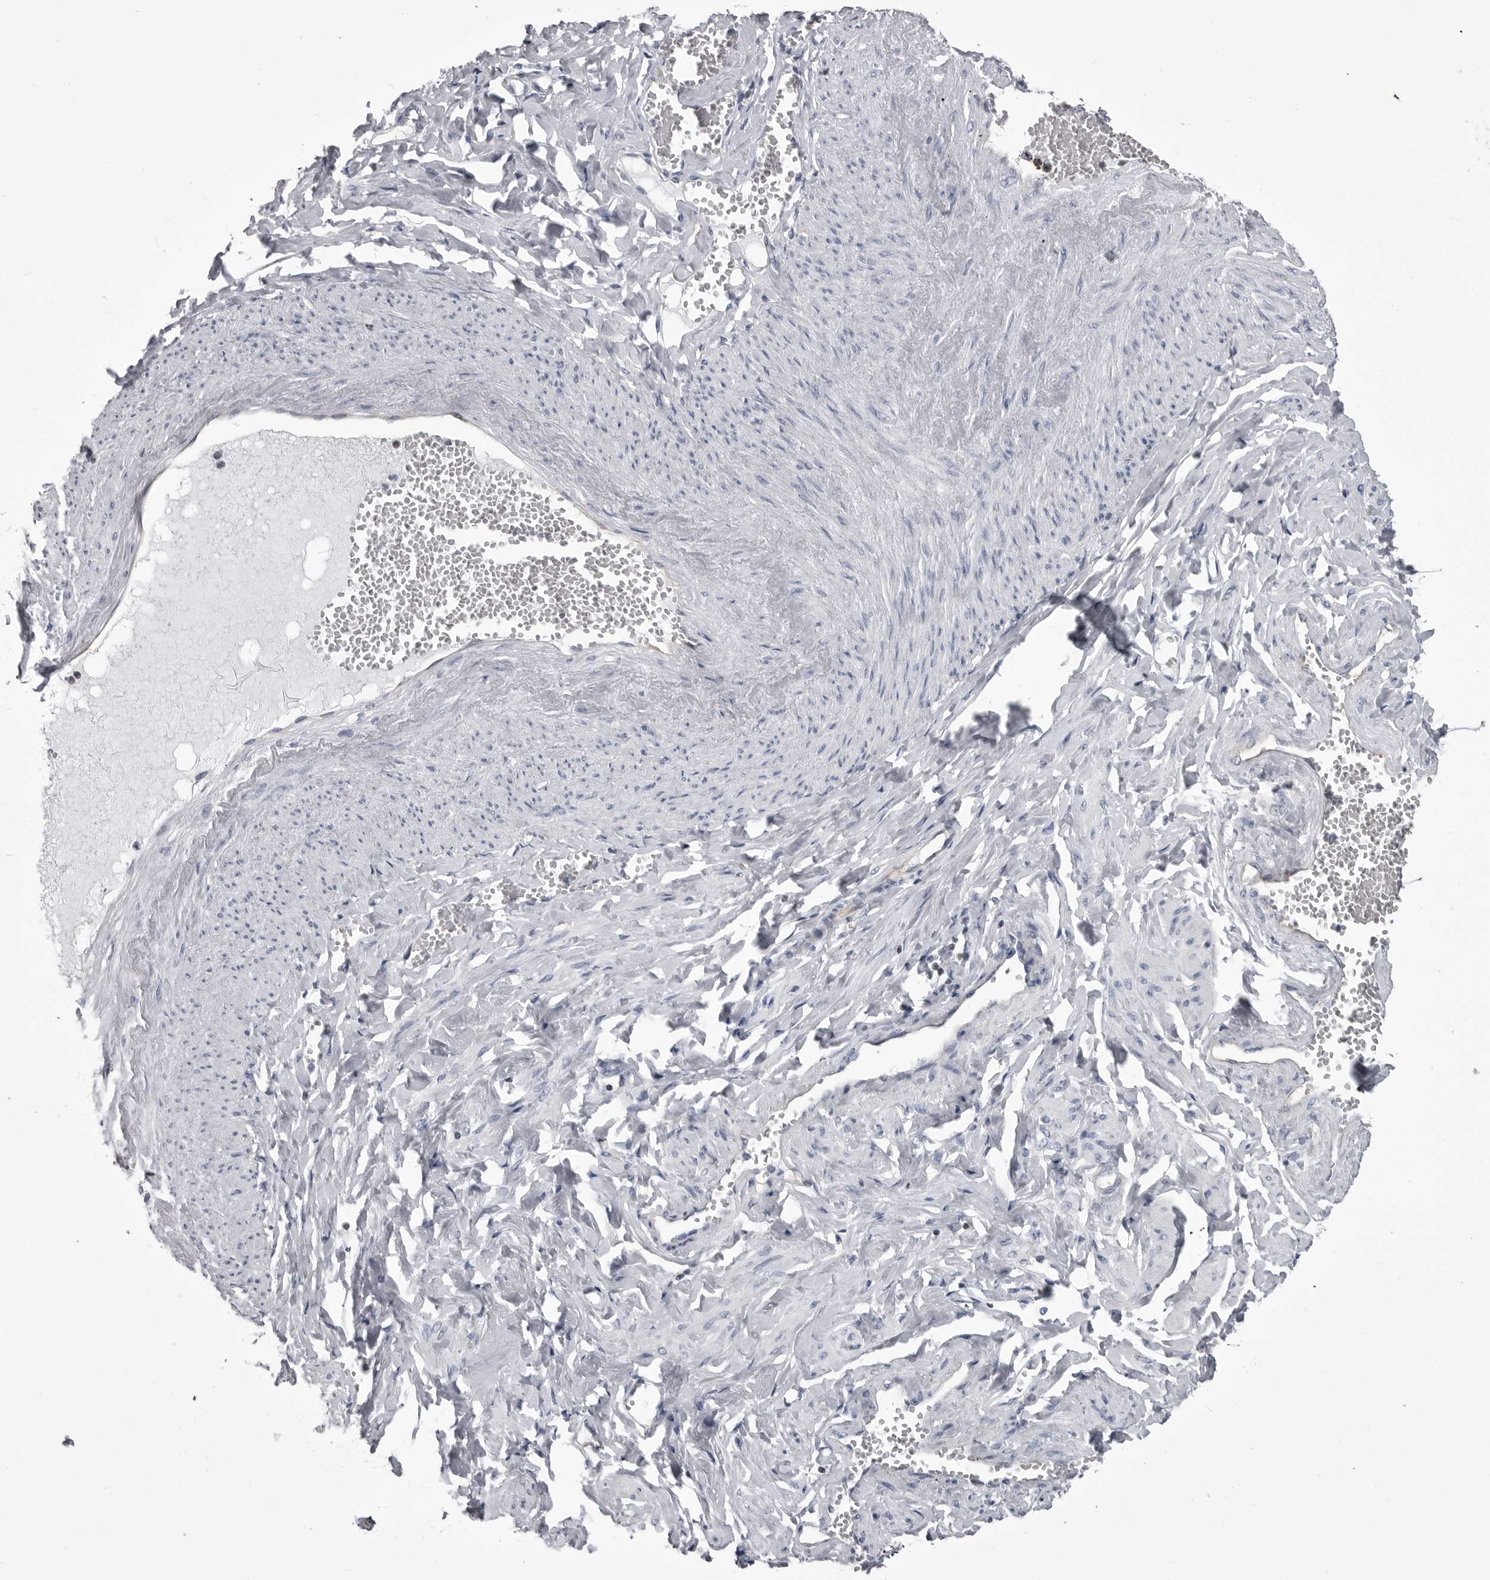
{"staining": {"intensity": "negative", "quantity": "none", "location": "none"}, "tissue": "adipose tissue", "cell_type": "Adipocytes", "image_type": "normal", "snomed": [{"axis": "morphology", "description": "Normal tissue, NOS"}, {"axis": "topography", "description": "Vascular tissue"}, {"axis": "topography", "description": "Fallopian tube"}, {"axis": "topography", "description": "Ovary"}], "caption": "Immunohistochemistry of benign human adipose tissue reveals no positivity in adipocytes. The staining was performed using DAB to visualize the protein expression in brown, while the nuclei were stained in blue with hematoxylin (Magnification: 20x).", "gene": "OPLAH", "patient": {"sex": "female", "age": 67}}